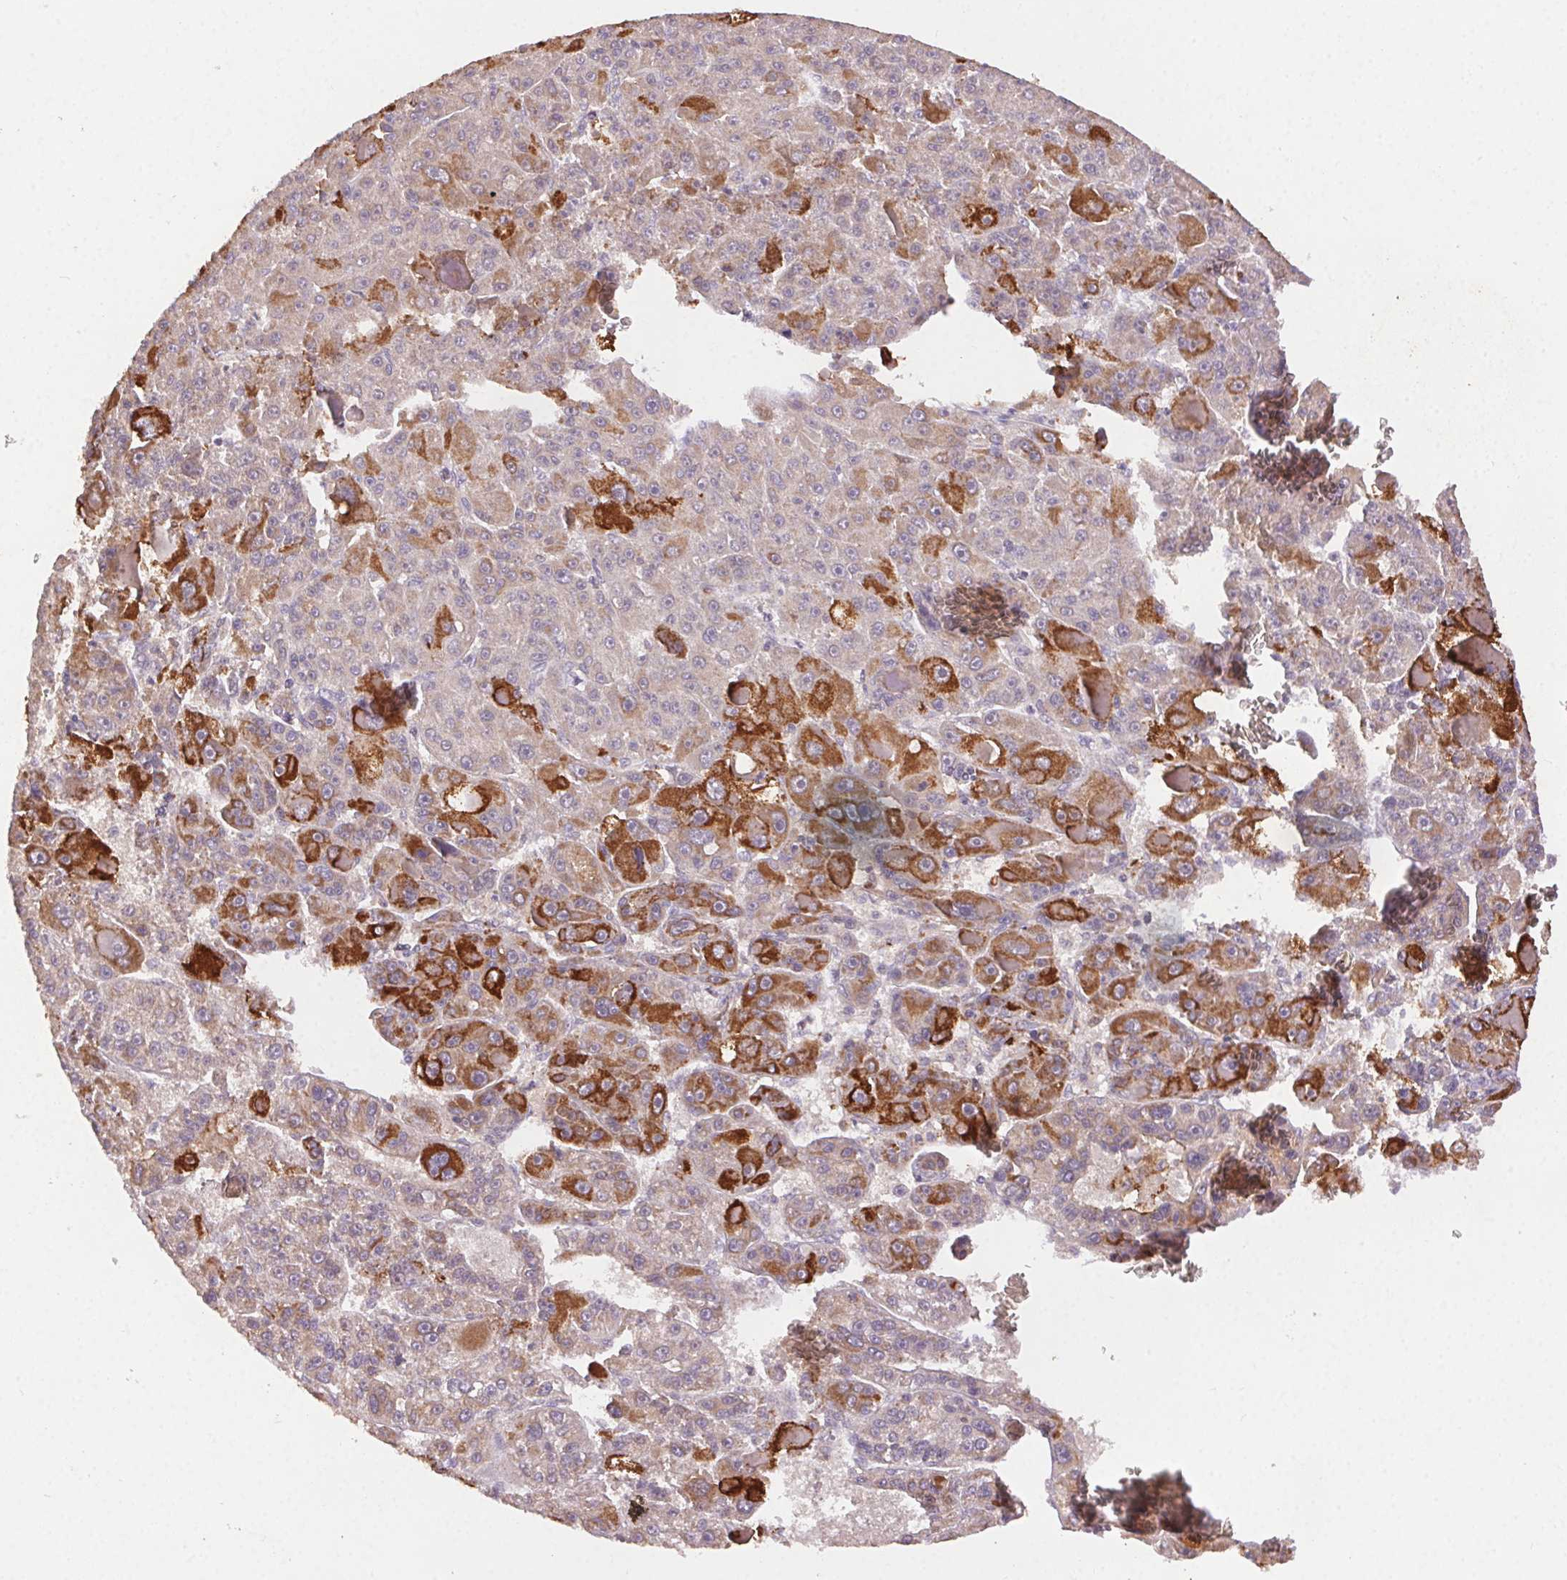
{"staining": {"intensity": "strong", "quantity": "25%-75%", "location": "cytoplasmic/membranous"}, "tissue": "liver cancer", "cell_type": "Tumor cells", "image_type": "cancer", "snomed": [{"axis": "morphology", "description": "Carcinoma, Hepatocellular, NOS"}, {"axis": "topography", "description": "Liver"}], "caption": "Liver cancer stained with a protein marker shows strong staining in tumor cells.", "gene": "FNBP1L", "patient": {"sex": "male", "age": 76}}